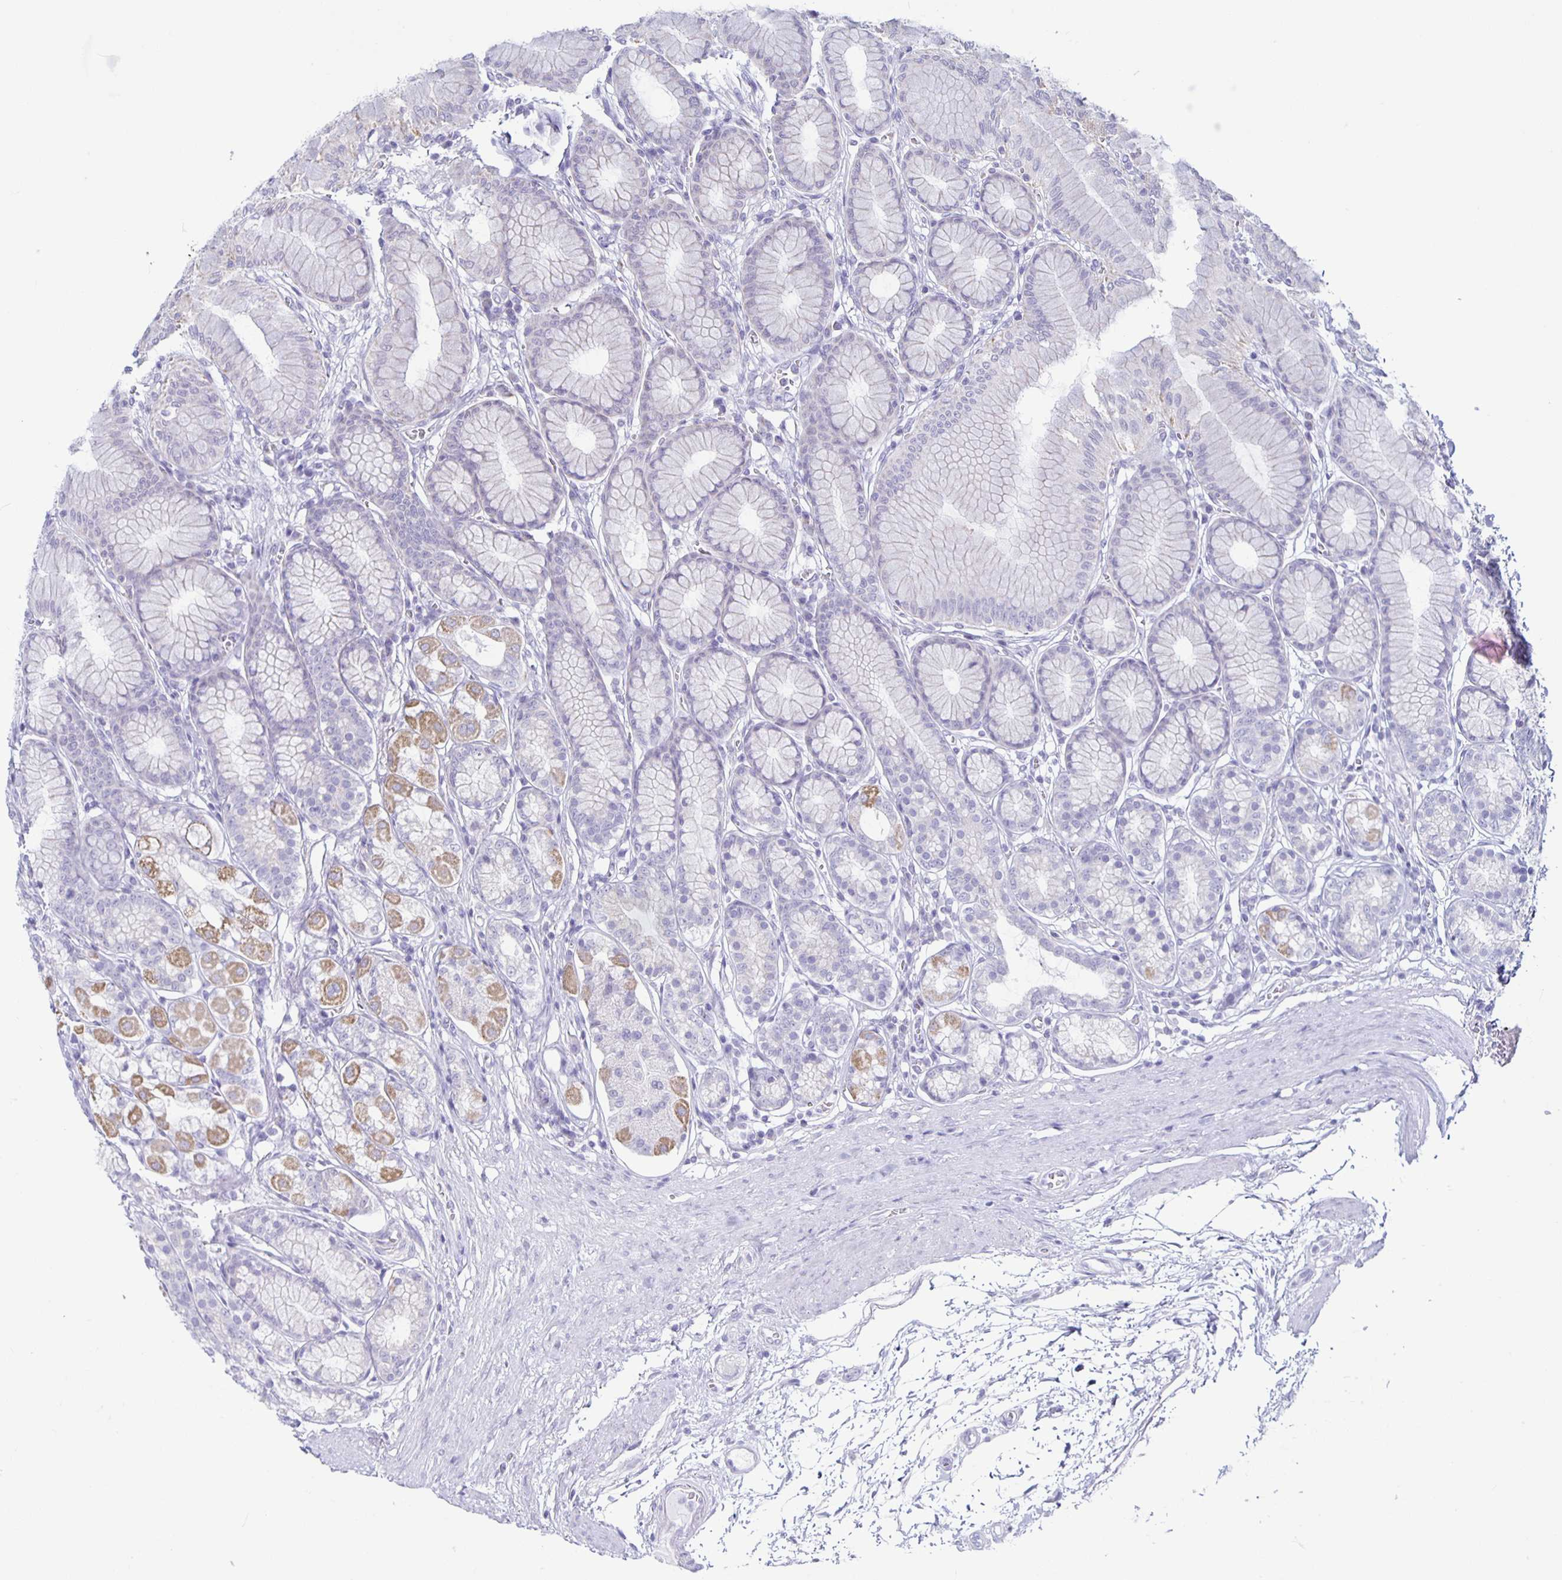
{"staining": {"intensity": "moderate", "quantity": "<25%", "location": "cytoplasmic/membranous"}, "tissue": "stomach", "cell_type": "Glandular cells", "image_type": "normal", "snomed": [{"axis": "morphology", "description": "Normal tissue, NOS"}, {"axis": "topography", "description": "Stomach"}, {"axis": "topography", "description": "Stomach, lower"}], "caption": "Stomach was stained to show a protein in brown. There is low levels of moderate cytoplasmic/membranous positivity in approximately <25% of glandular cells. (DAB (3,3'-diaminobenzidine) IHC with brightfield microscopy, high magnification).", "gene": "CT45A10", "patient": {"sex": "male", "age": 76}}